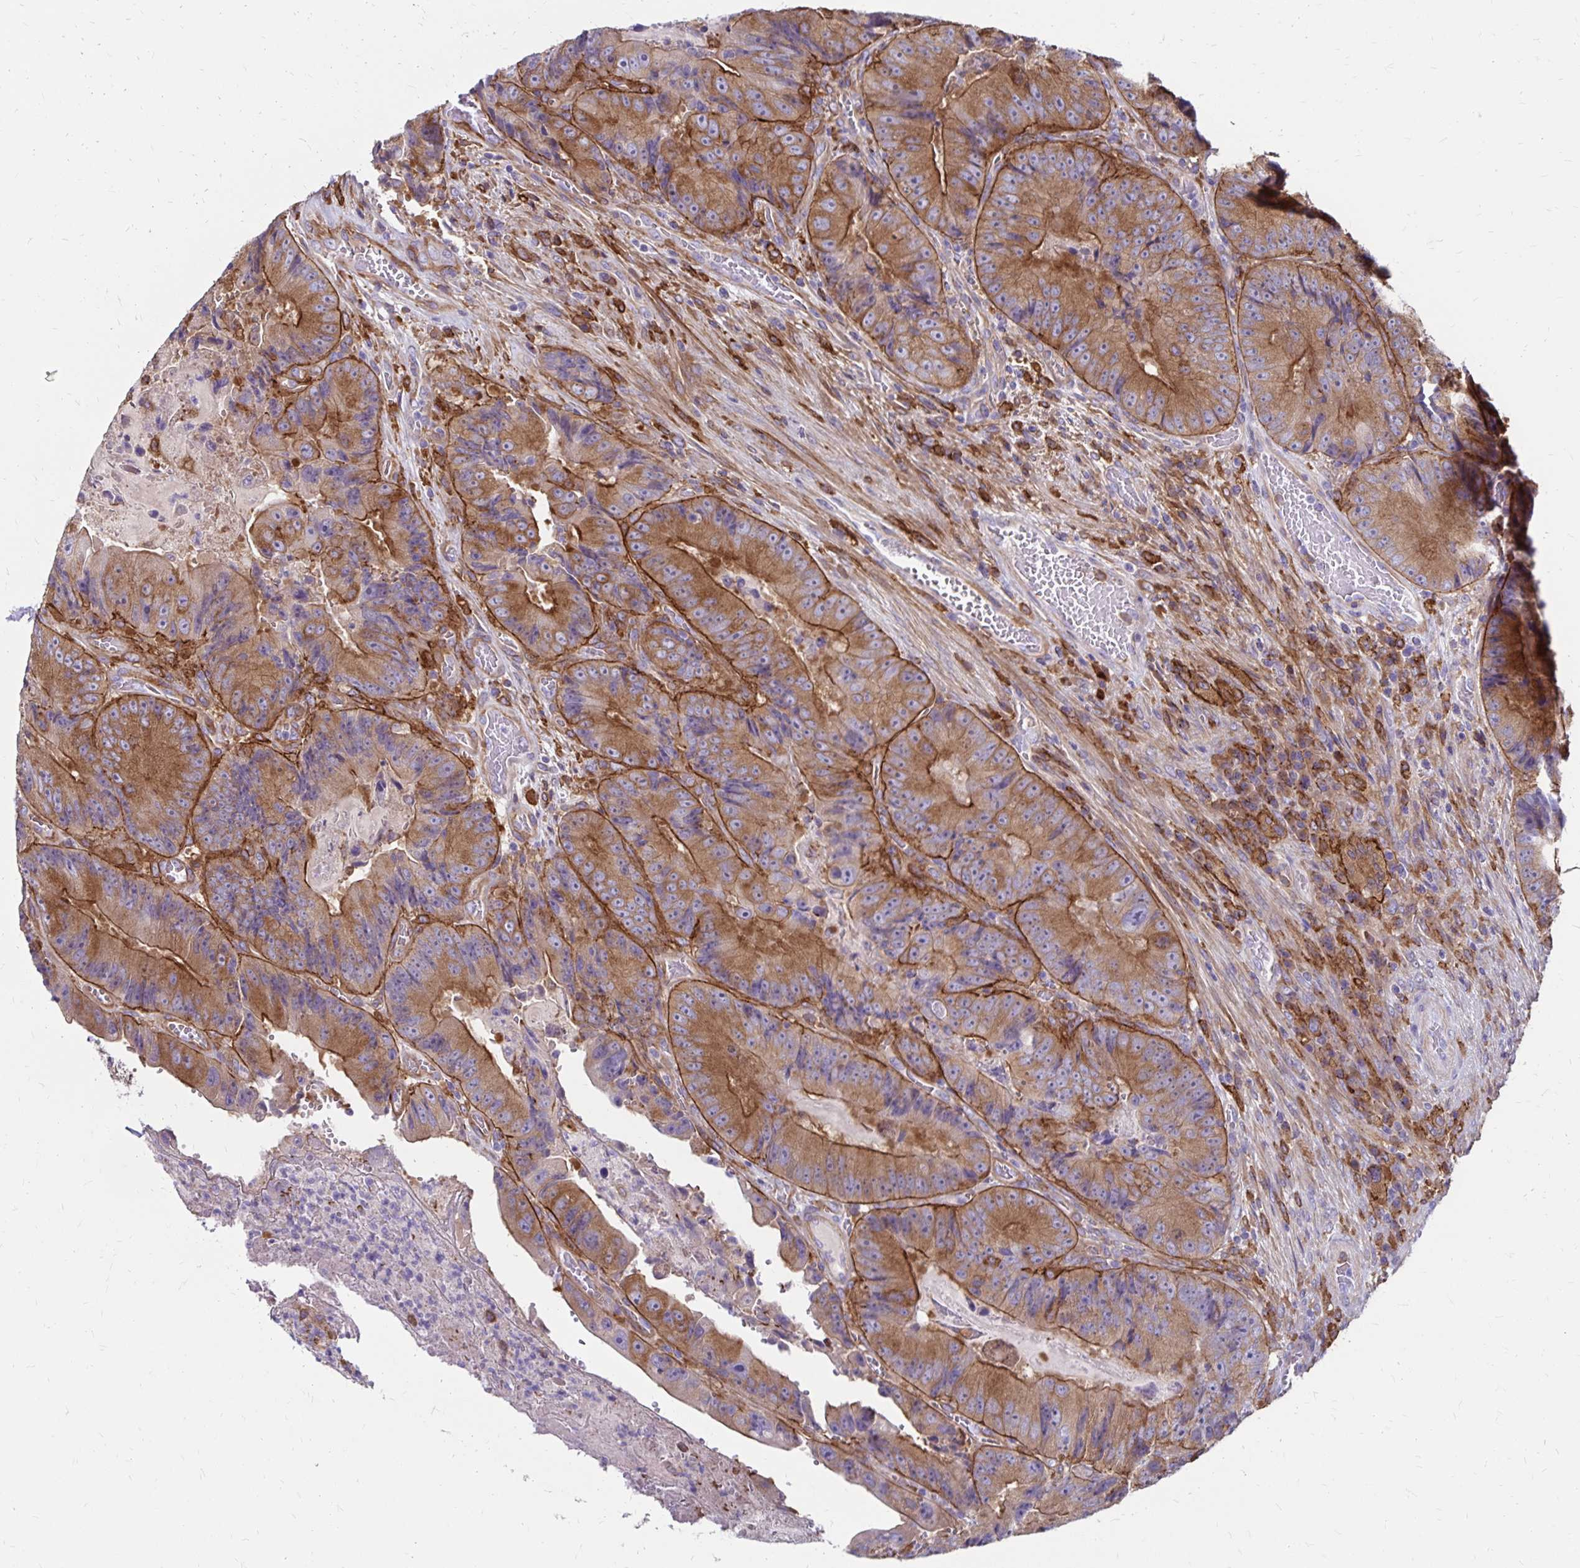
{"staining": {"intensity": "moderate", "quantity": ">75%", "location": "cytoplasmic/membranous"}, "tissue": "colorectal cancer", "cell_type": "Tumor cells", "image_type": "cancer", "snomed": [{"axis": "morphology", "description": "Adenocarcinoma, NOS"}, {"axis": "topography", "description": "Colon"}], "caption": "Moderate cytoplasmic/membranous staining is seen in approximately >75% of tumor cells in colorectal cancer (adenocarcinoma). The staining is performed using DAB brown chromogen to label protein expression. The nuclei are counter-stained blue using hematoxylin.", "gene": "TNS3", "patient": {"sex": "female", "age": 86}}